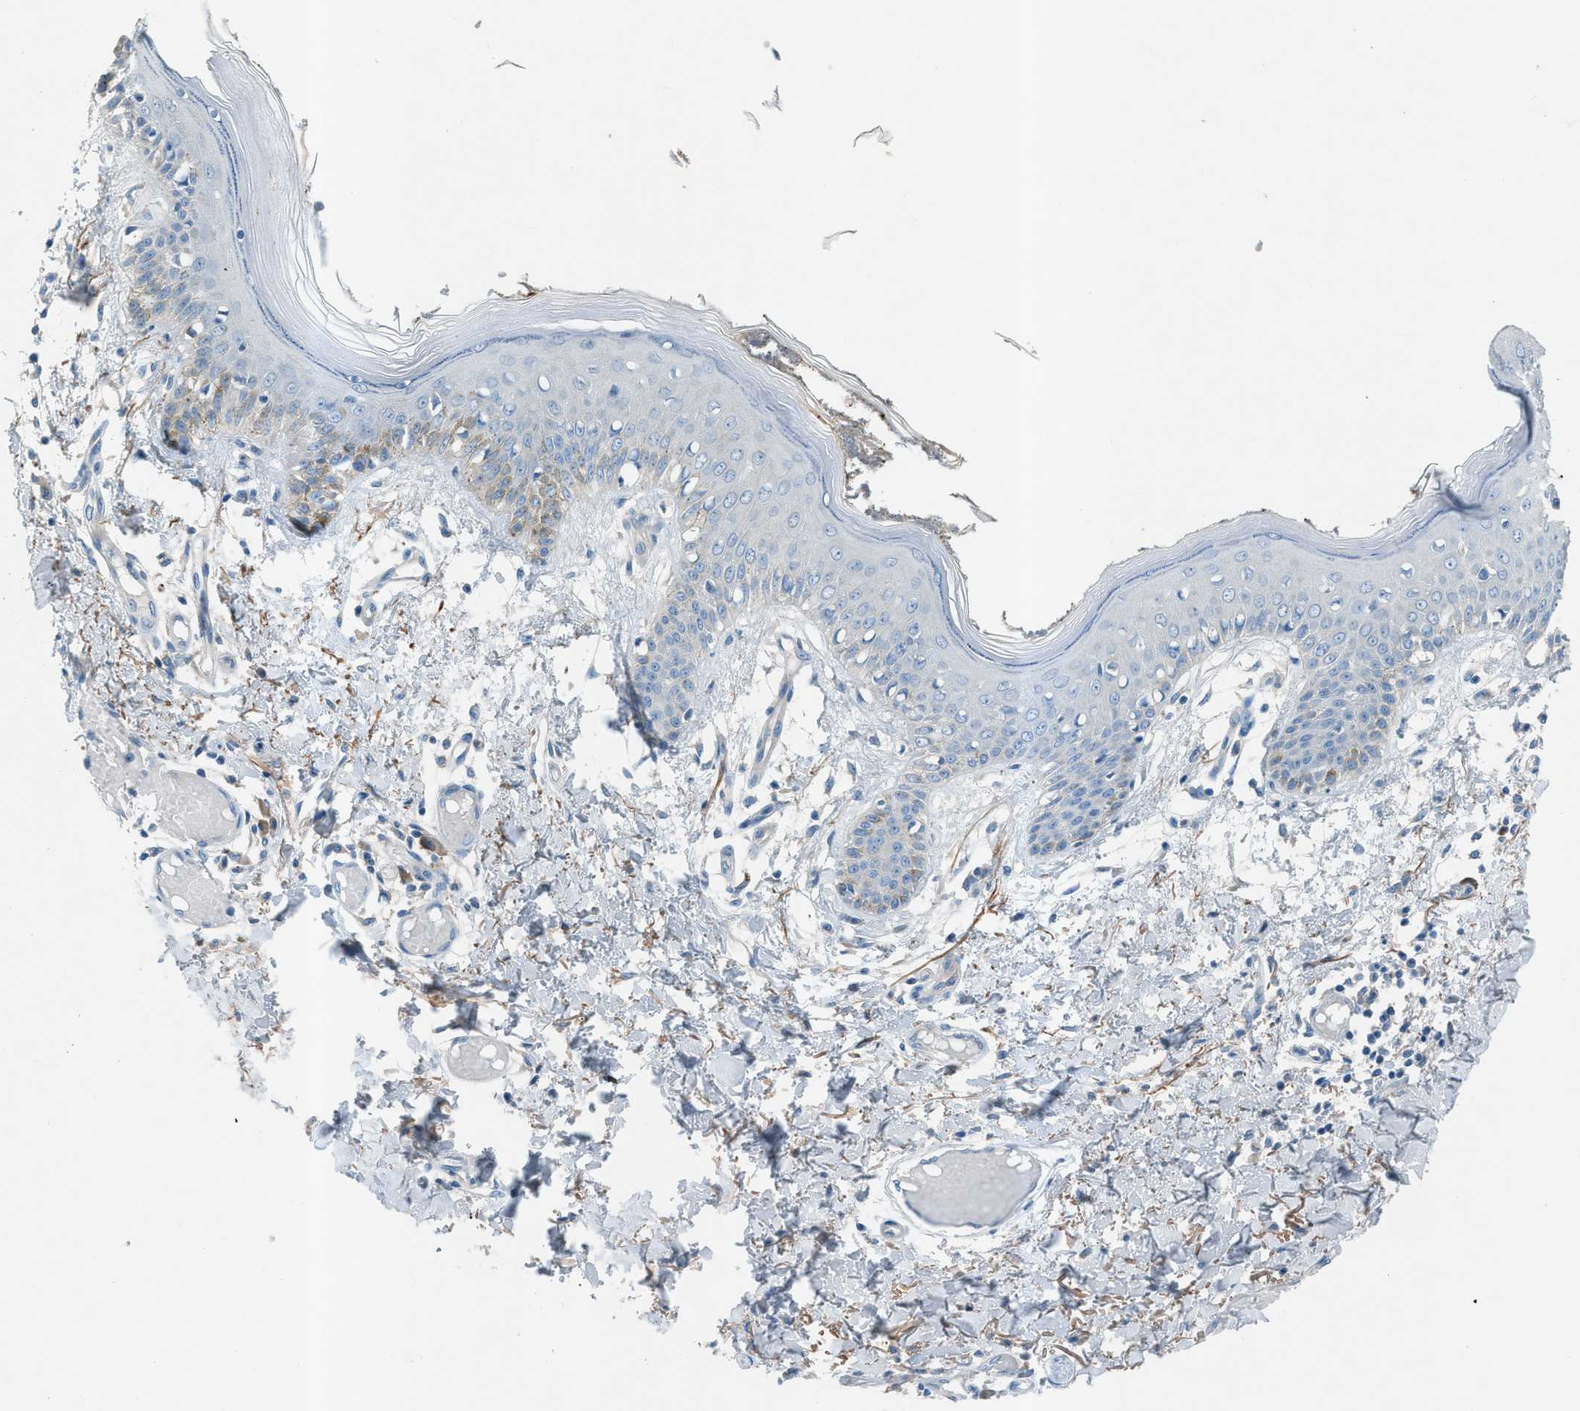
{"staining": {"intensity": "moderate", "quantity": ">75%", "location": "cytoplasmic/membranous"}, "tissue": "skin", "cell_type": "Fibroblasts", "image_type": "normal", "snomed": [{"axis": "morphology", "description": "Normal tissue, NOS"}, {"axis": "topography", "description": "Skin"}], "caption": "A brown stain shows moderate cytoplasmic/membranous expression of a protein in fibroblasts of benign skin. (DAB IHC with brightfield microscopy, high magnification).", "gene": "C5AR2", "patient": {"sex": "male", "age": 53}}